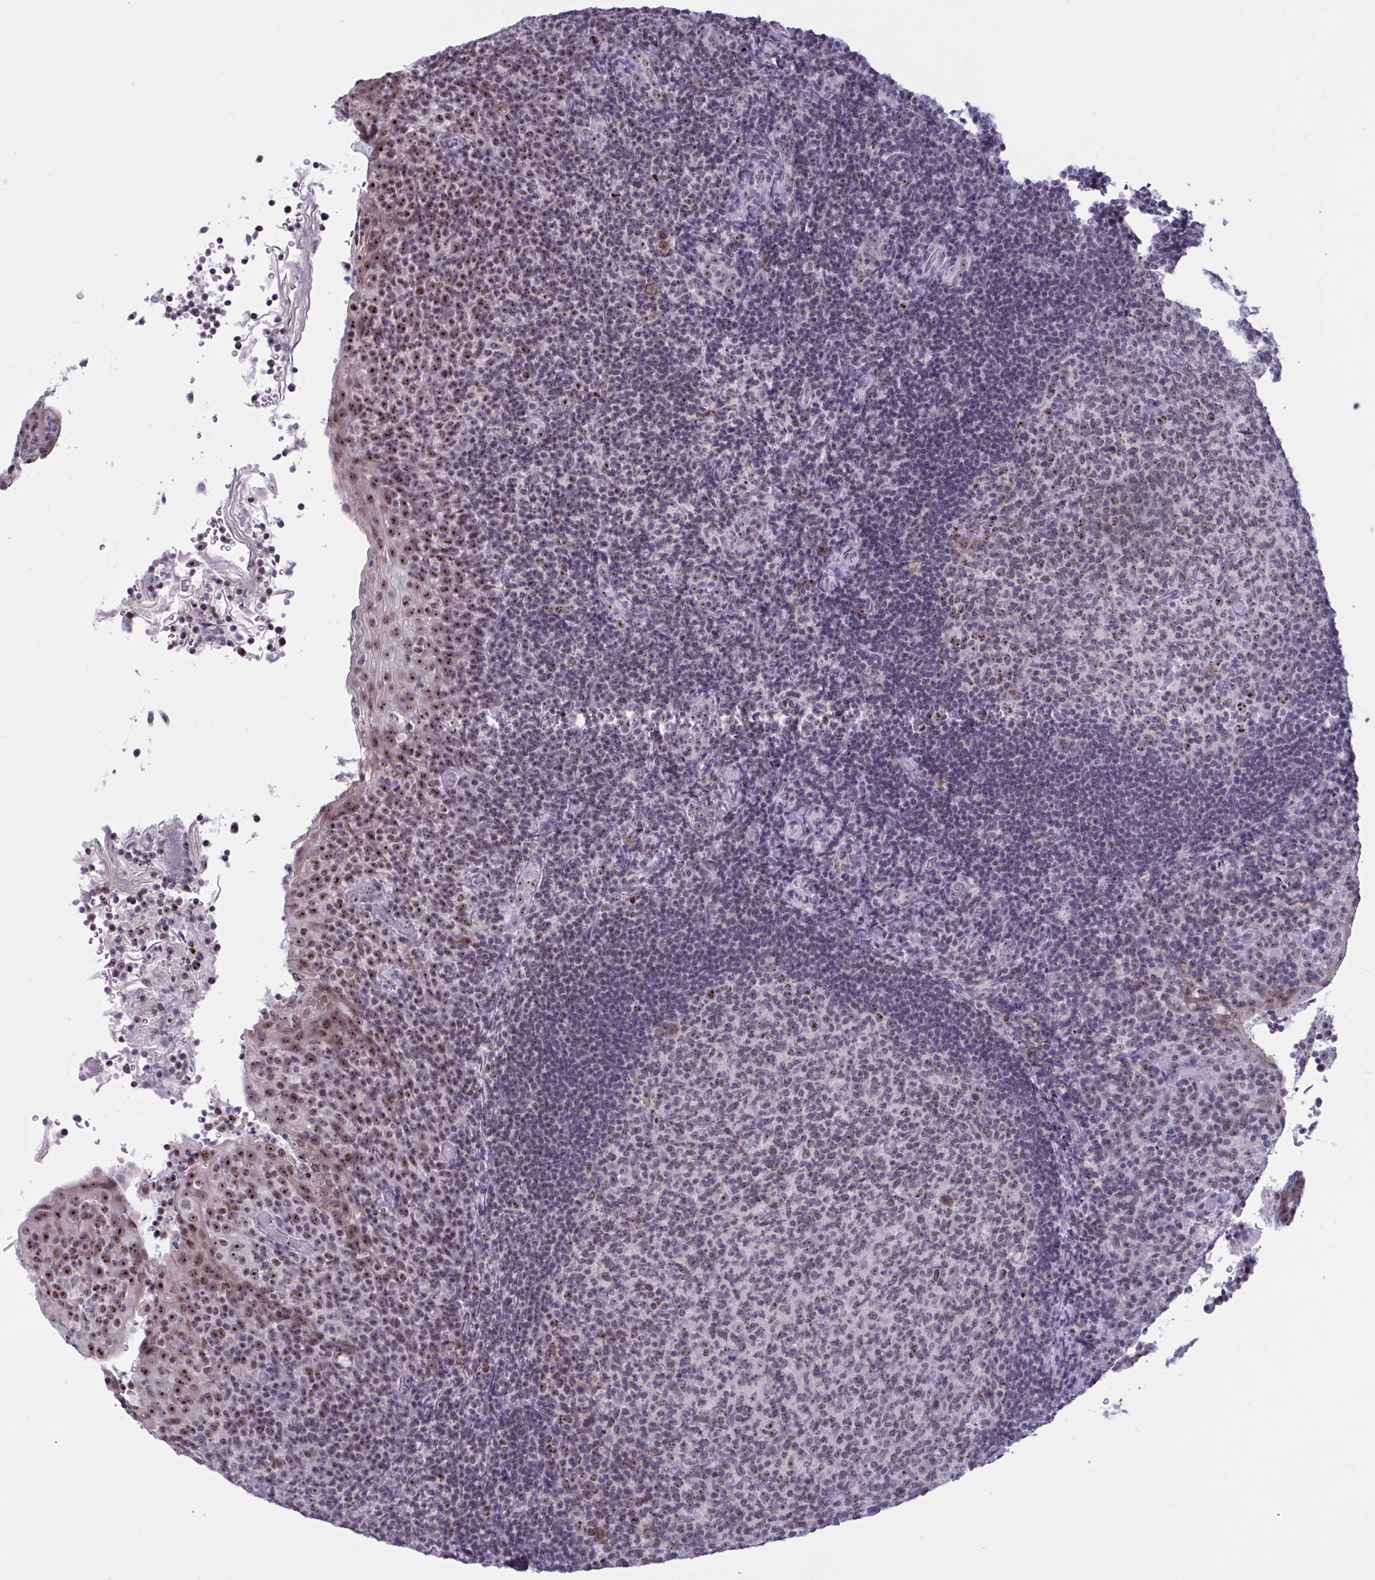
{"staining": {"intensity": "weak", "quantity": "25%-75%", "location": "nuclear"}, "tissue": "tonsil", "cell_type": "Germinal center cells", "image_type": "normal", "snomed": [{"axis": "morphology", "description": "Normal tissue, NOS"}, {"axis": "topography", "description": "Tonsil"}], "caption": "Tonsil stained with immunohistochemistry reveals weak nuclear staining in approximately 25%-75% of germinal center cells. The staining was performed using DAB (3,3'-diaminobenzidine), with brown indicating positive protein expression. Nuclei are stained blue with hematoxylin.", "gene": "TGM6", "patient": {"sex": "female", "age": 10}}